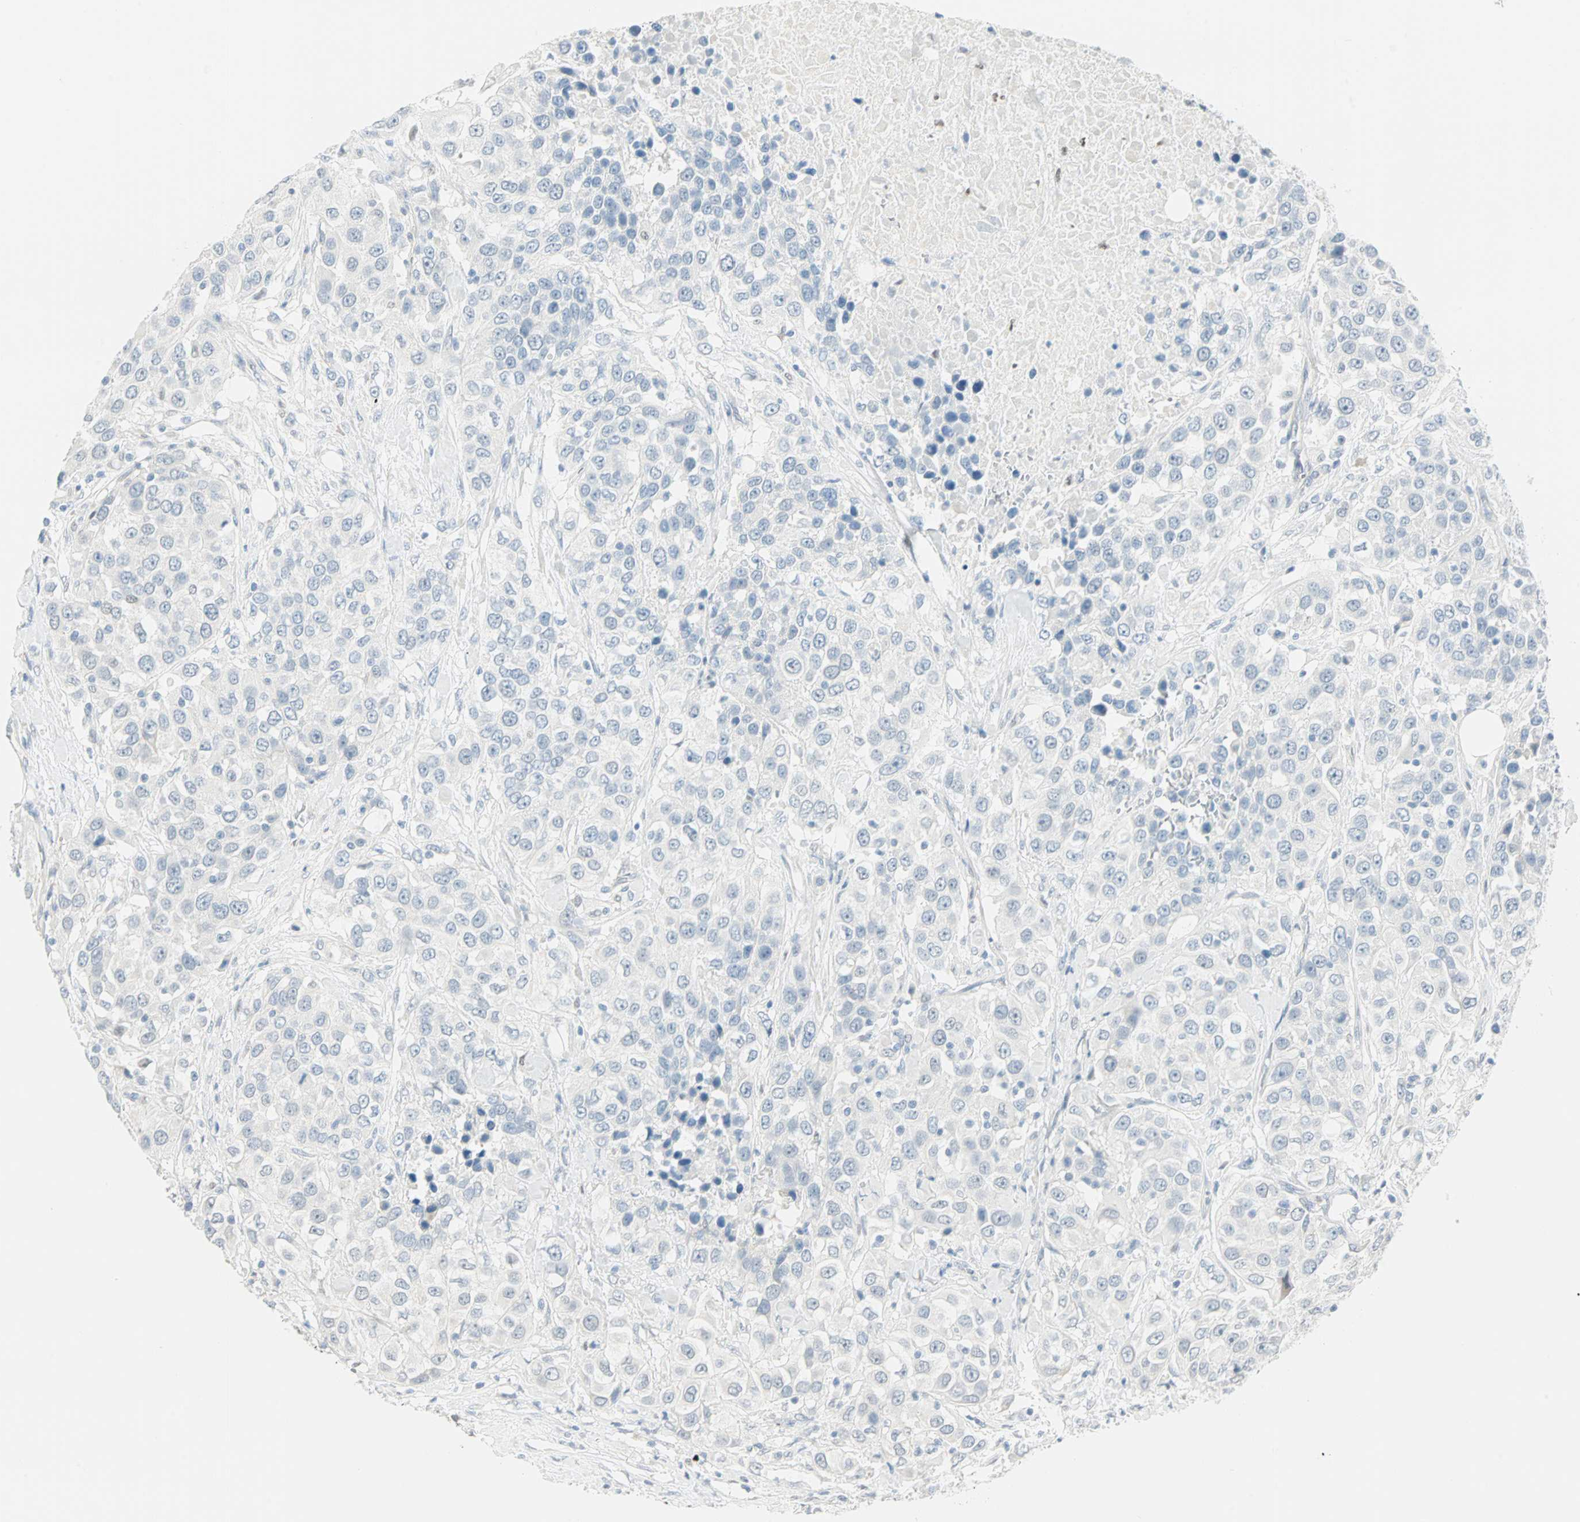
{"staining": {"intensity": "negative", "quantity": "none", "location": "none"}, "tissue": "urothelial cancer", "cell_type": "Tumor cells", "image_type": "cancer", "snomed": [{"axis": "morphology", "description": "Urothelial carcinoma, High grade"}, {"axis": "topography", "description": "Urinary bladder"}], "caption": "Immunohistochemistry (IHC) of human urothelial cancer displays no expression in tumor cells.", "gene": "MLLT10", "patient": {"sex": "female", "age": 80}}